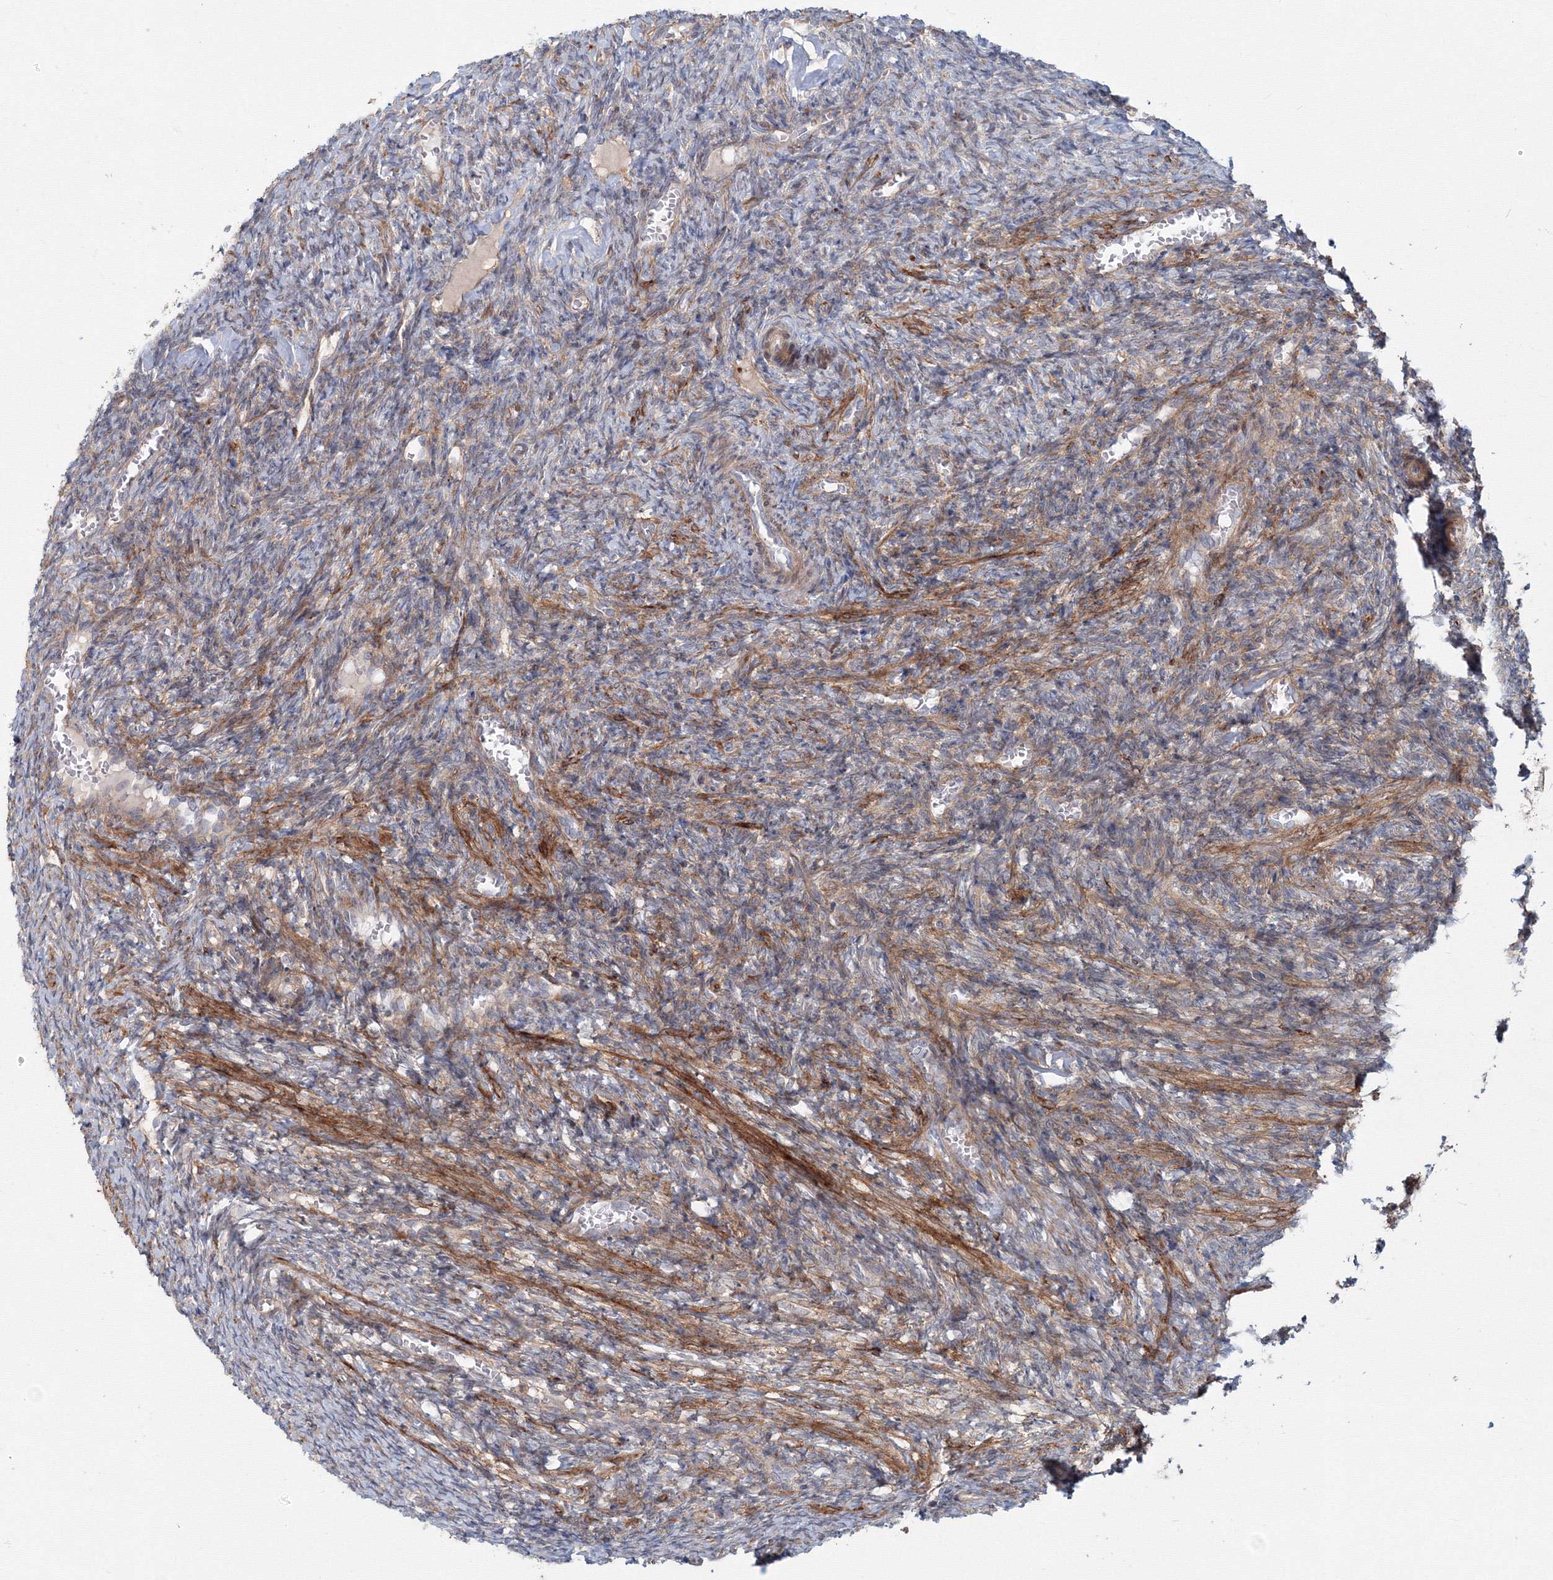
{"staining": {"intensity": "weak", "quantity": "25%-75%", "location": "cytoplasmic/membranous"}, "tissue": "ovary", "cell_type": "Ovarian stroma cells", "image_type": "normal", "snomed": [{"axis": "morphology", "description": "Normal tissue, NOS"}, {"axis": "topography", "description": "Ovary"}], "caption": "This image demonstrates IHC staining of benign ovary, with low weak cytoplasmic/membranous expression in approximately 25%-75% of ovarian stroma cells.", "gene": "SH3PXD2A", "patient": {"sex": "female", "age": 27}}